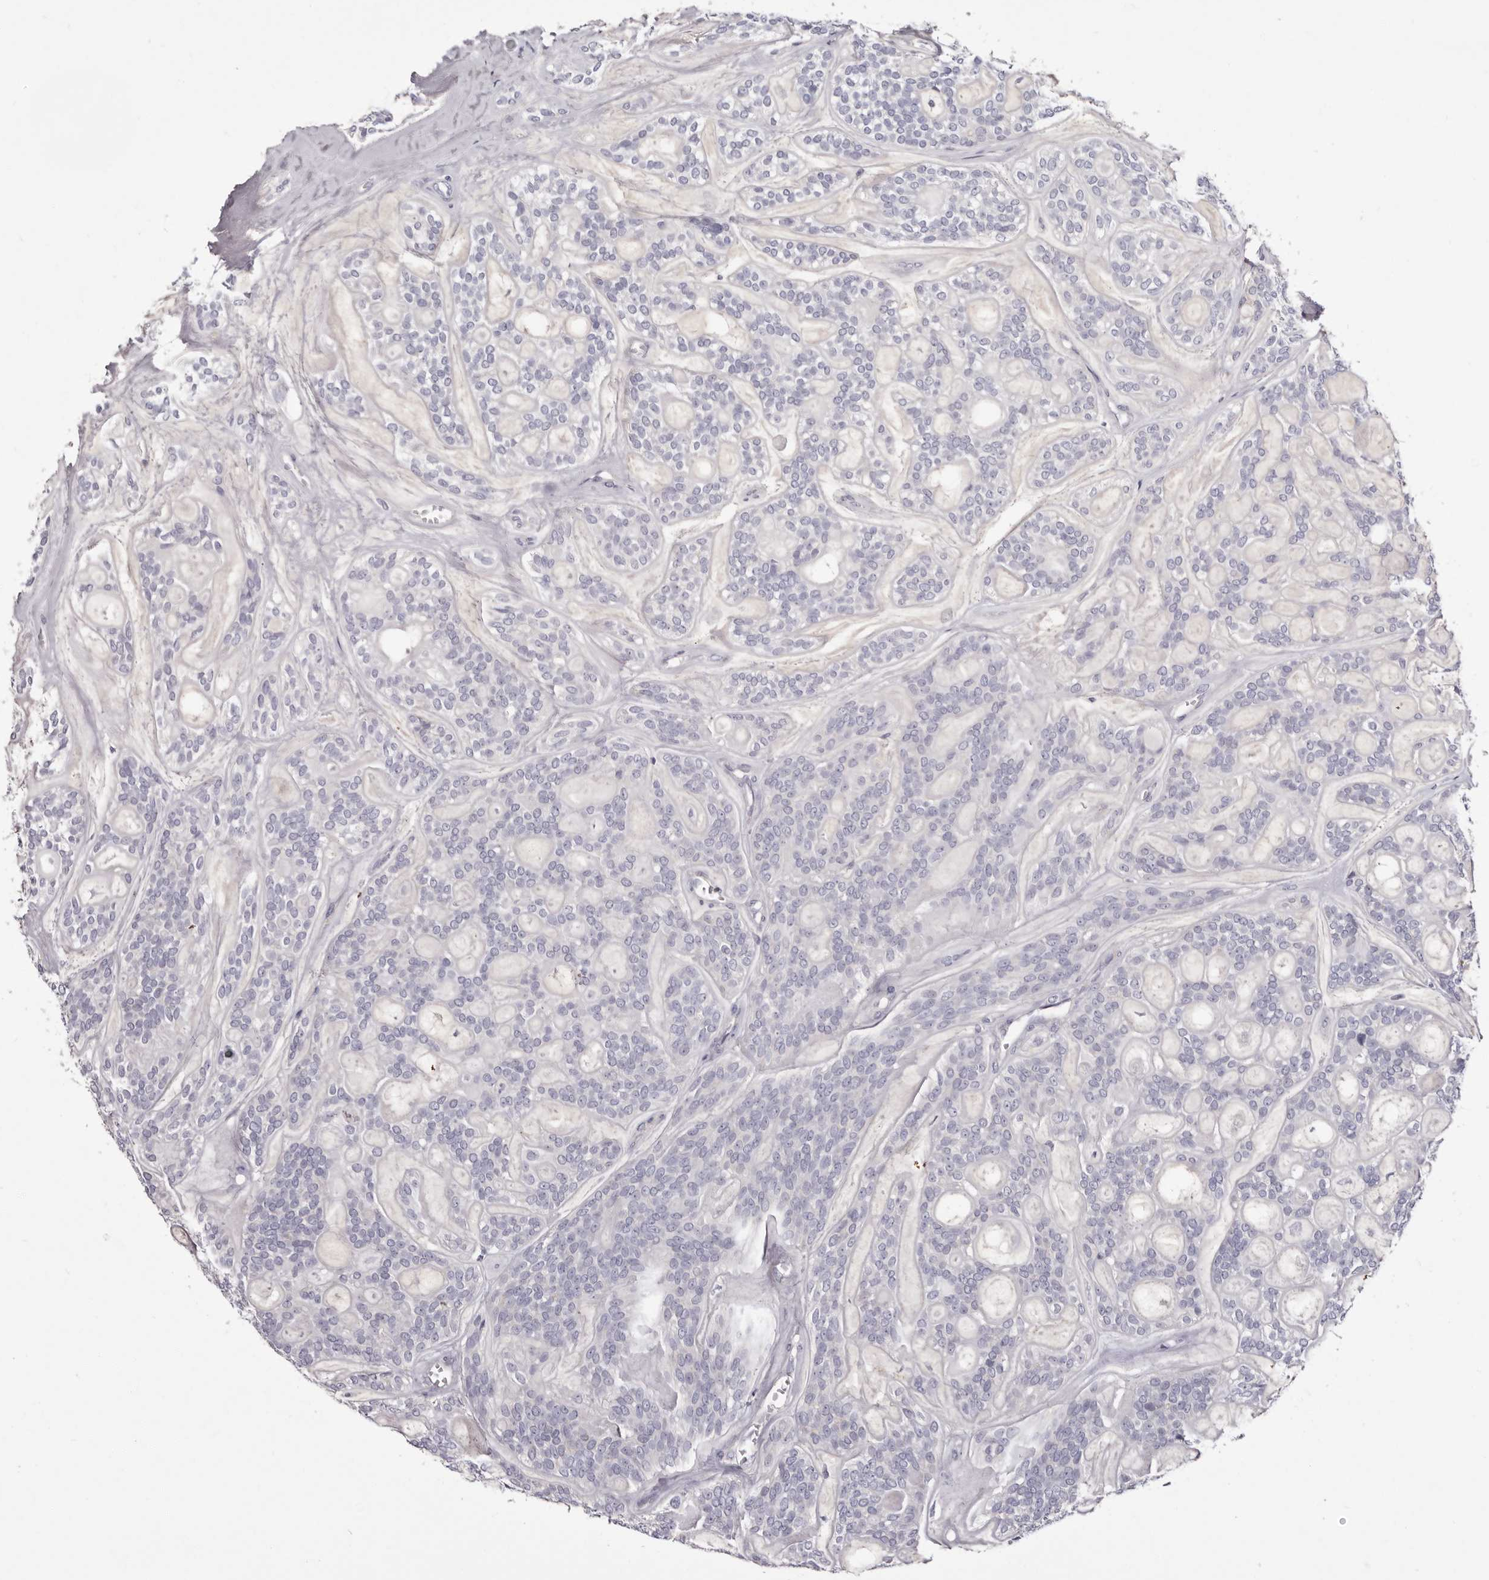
{"staining": {"intensity": "negative", "quantity": "none", "location": "none"}, "tissue": "head and neck cancer", "cell_type": "Tumor cells", "image_type": "cancer", "snomed": [{"axis": "morphology", "description": "Adenocarcinoma, NOS"}, {"axis": "topography", "description": "Head-Neck"}], "caption": "The image shows no staining of tumor cells in adenocarcinoma (head and neck). The staining is performed using DAB (3,3'-diaminobenzidine) brown chromogen with nuclei counter-stained in using hematoxylin.", "gene": "S1PR5", "patient": {"sex": "male", "age": 66}}